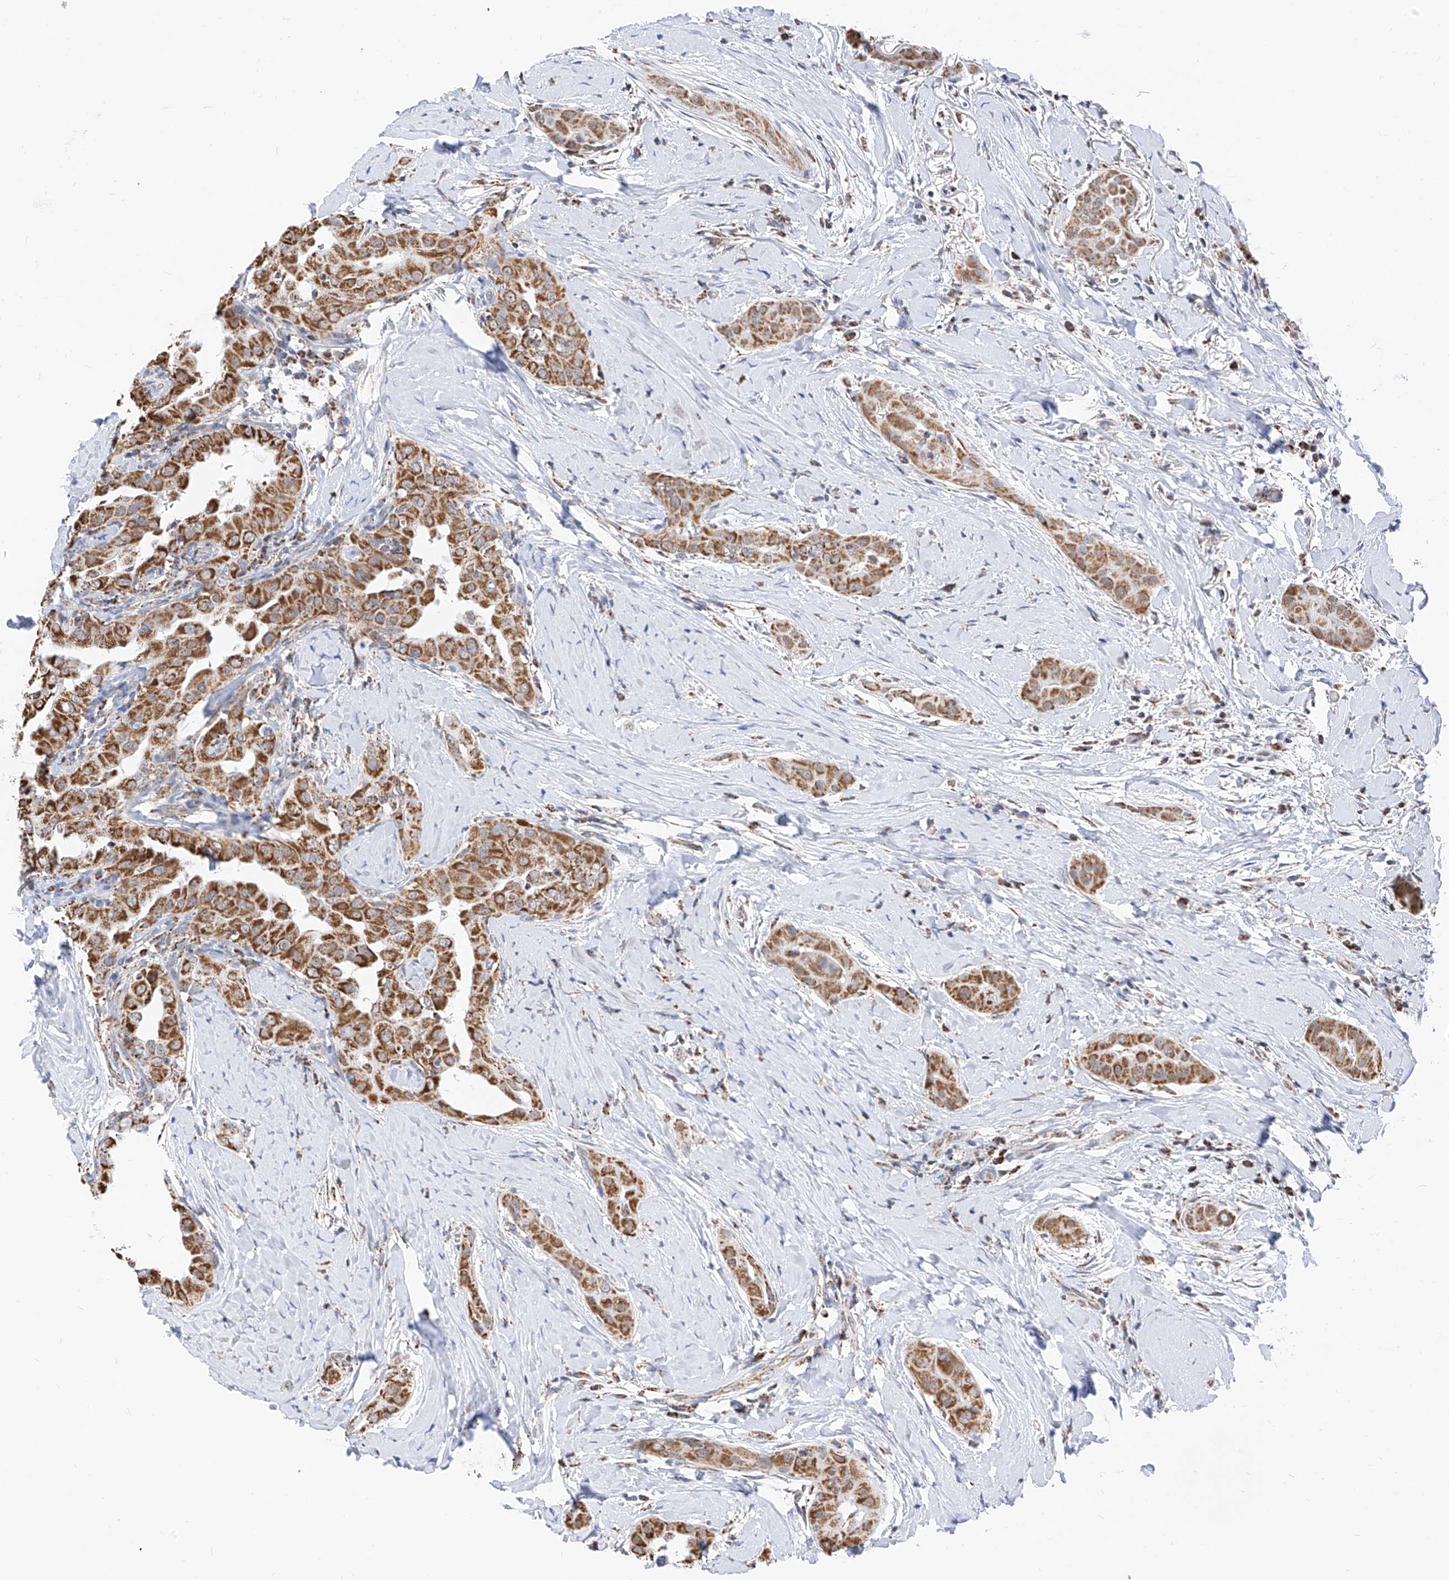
{"staining": {"intensity": "moderate", "quantity": ">75%", "location": "cytoplasmic/membranous"}, "tissue": "thyroid cancer", "cell_type": "Tumor cells", "image_type": "cancer", "snomed": [{"axis": "morphology", "description": "Papillary adenocarcinoma, NOS"}, {"axis": "topography", "description": "Thyroid gland"}], "caption": "Human thyroid cancer (papillary adenocarcinoma) stained with a protein marker shows moderate staining in tumor cells.", "gene": "NALCN", "patient": {"sex": "male", "age": 33}}